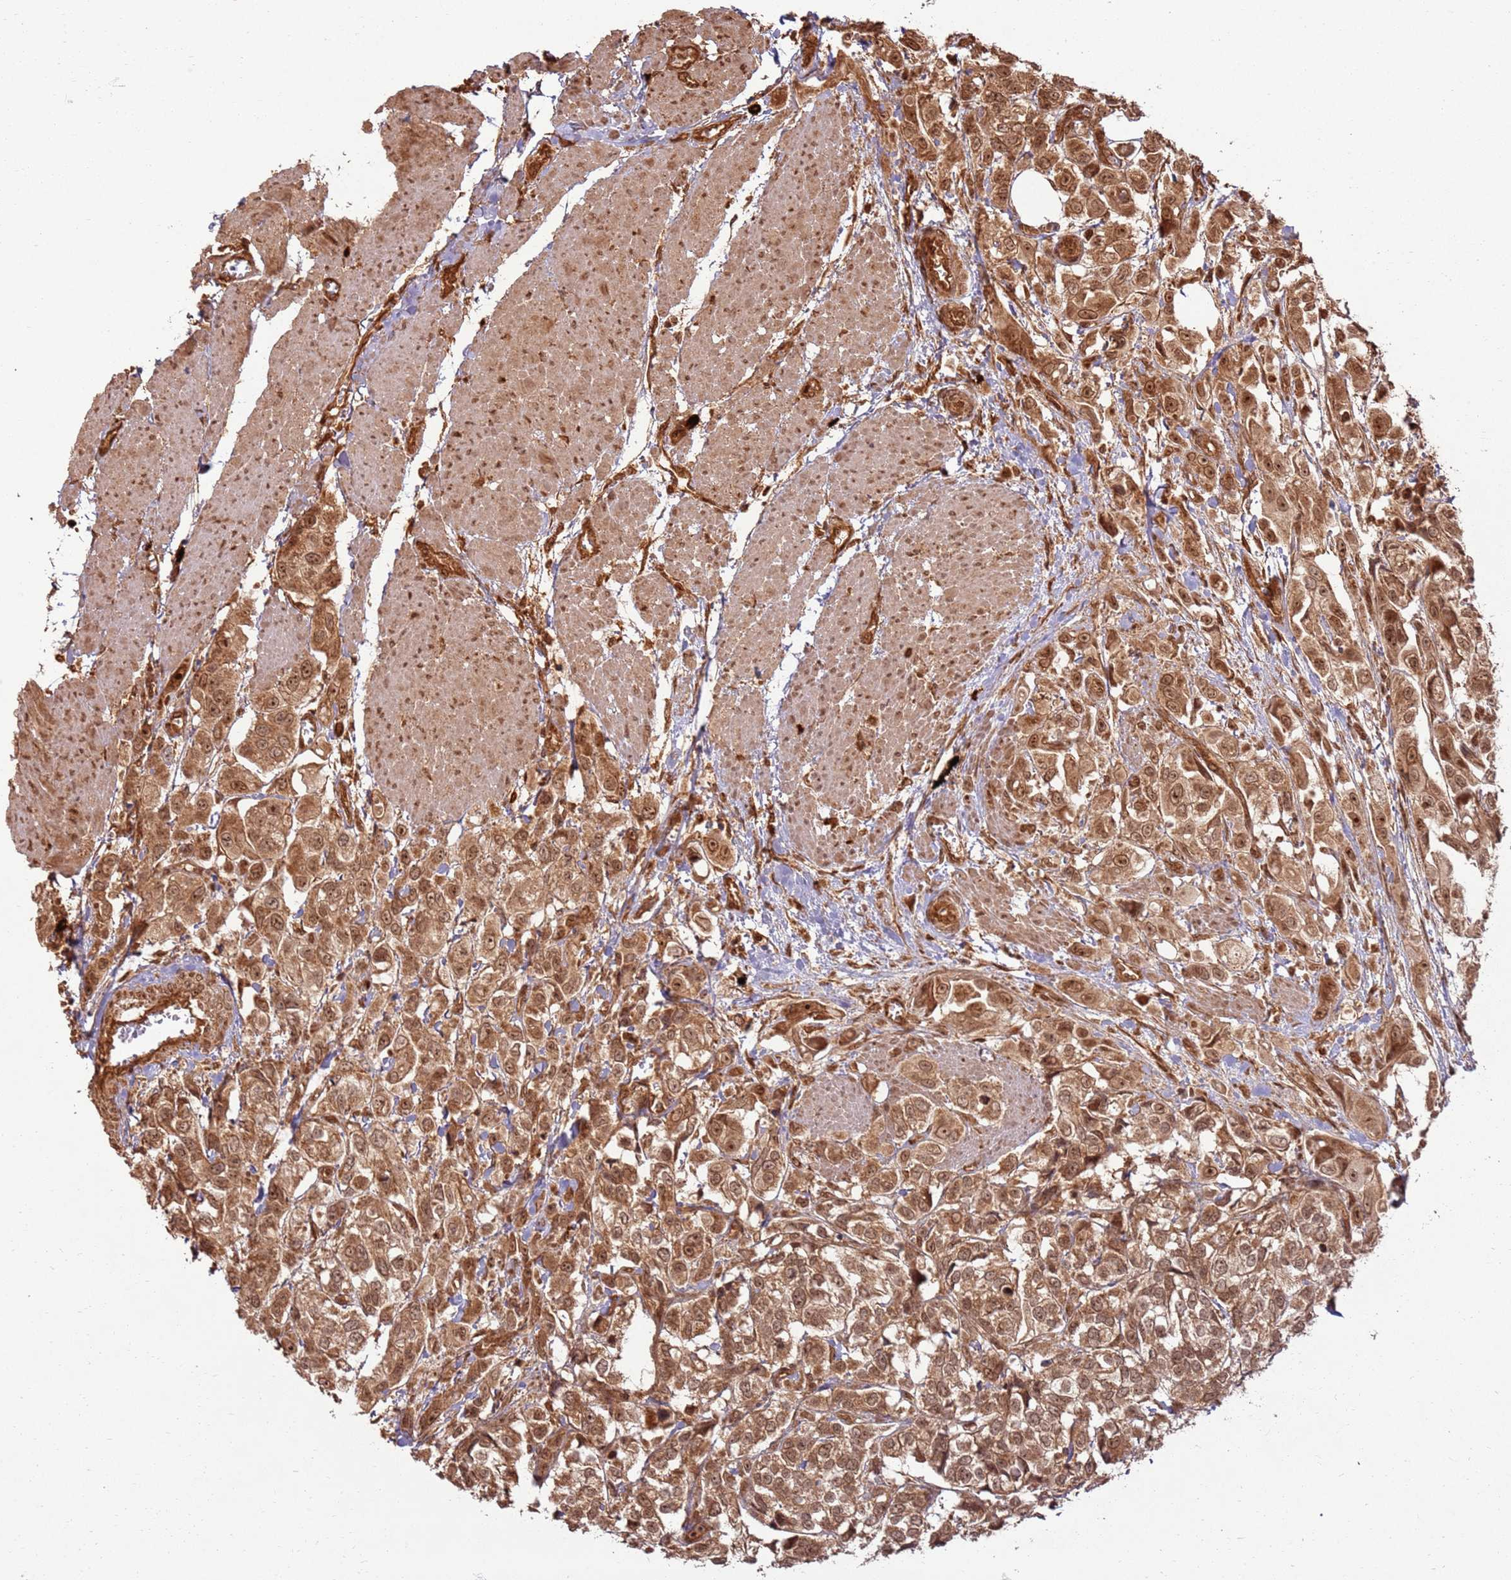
{"staining": {"intensity": "strong", "quantity": ">75%", "location": "cytoplasmic/membranous,nuclear"}, "tissue": "urothelial cancer", "cell_type": "Tumor cells", "image_type": "cancer", "snomed": [{"axis": "morphology", "description": "Urothelial carcinoma, High grade"}, {"axis": "topography", "description": "Urinary bladder"}], "caption": "Tumor cells reveal high levels of strong cytoplasmic/membranous and nuclear positivity in approximately >75% of cells in human urothelial cancer. The staining was performed using DAB (3,3'-diaminobenzidine), with brown indicating positive protein expression. Nuclei are stained blue with hematoxylin.", "gene": "TBC1D13", "patient": {"sex": "male", "age": 67}}